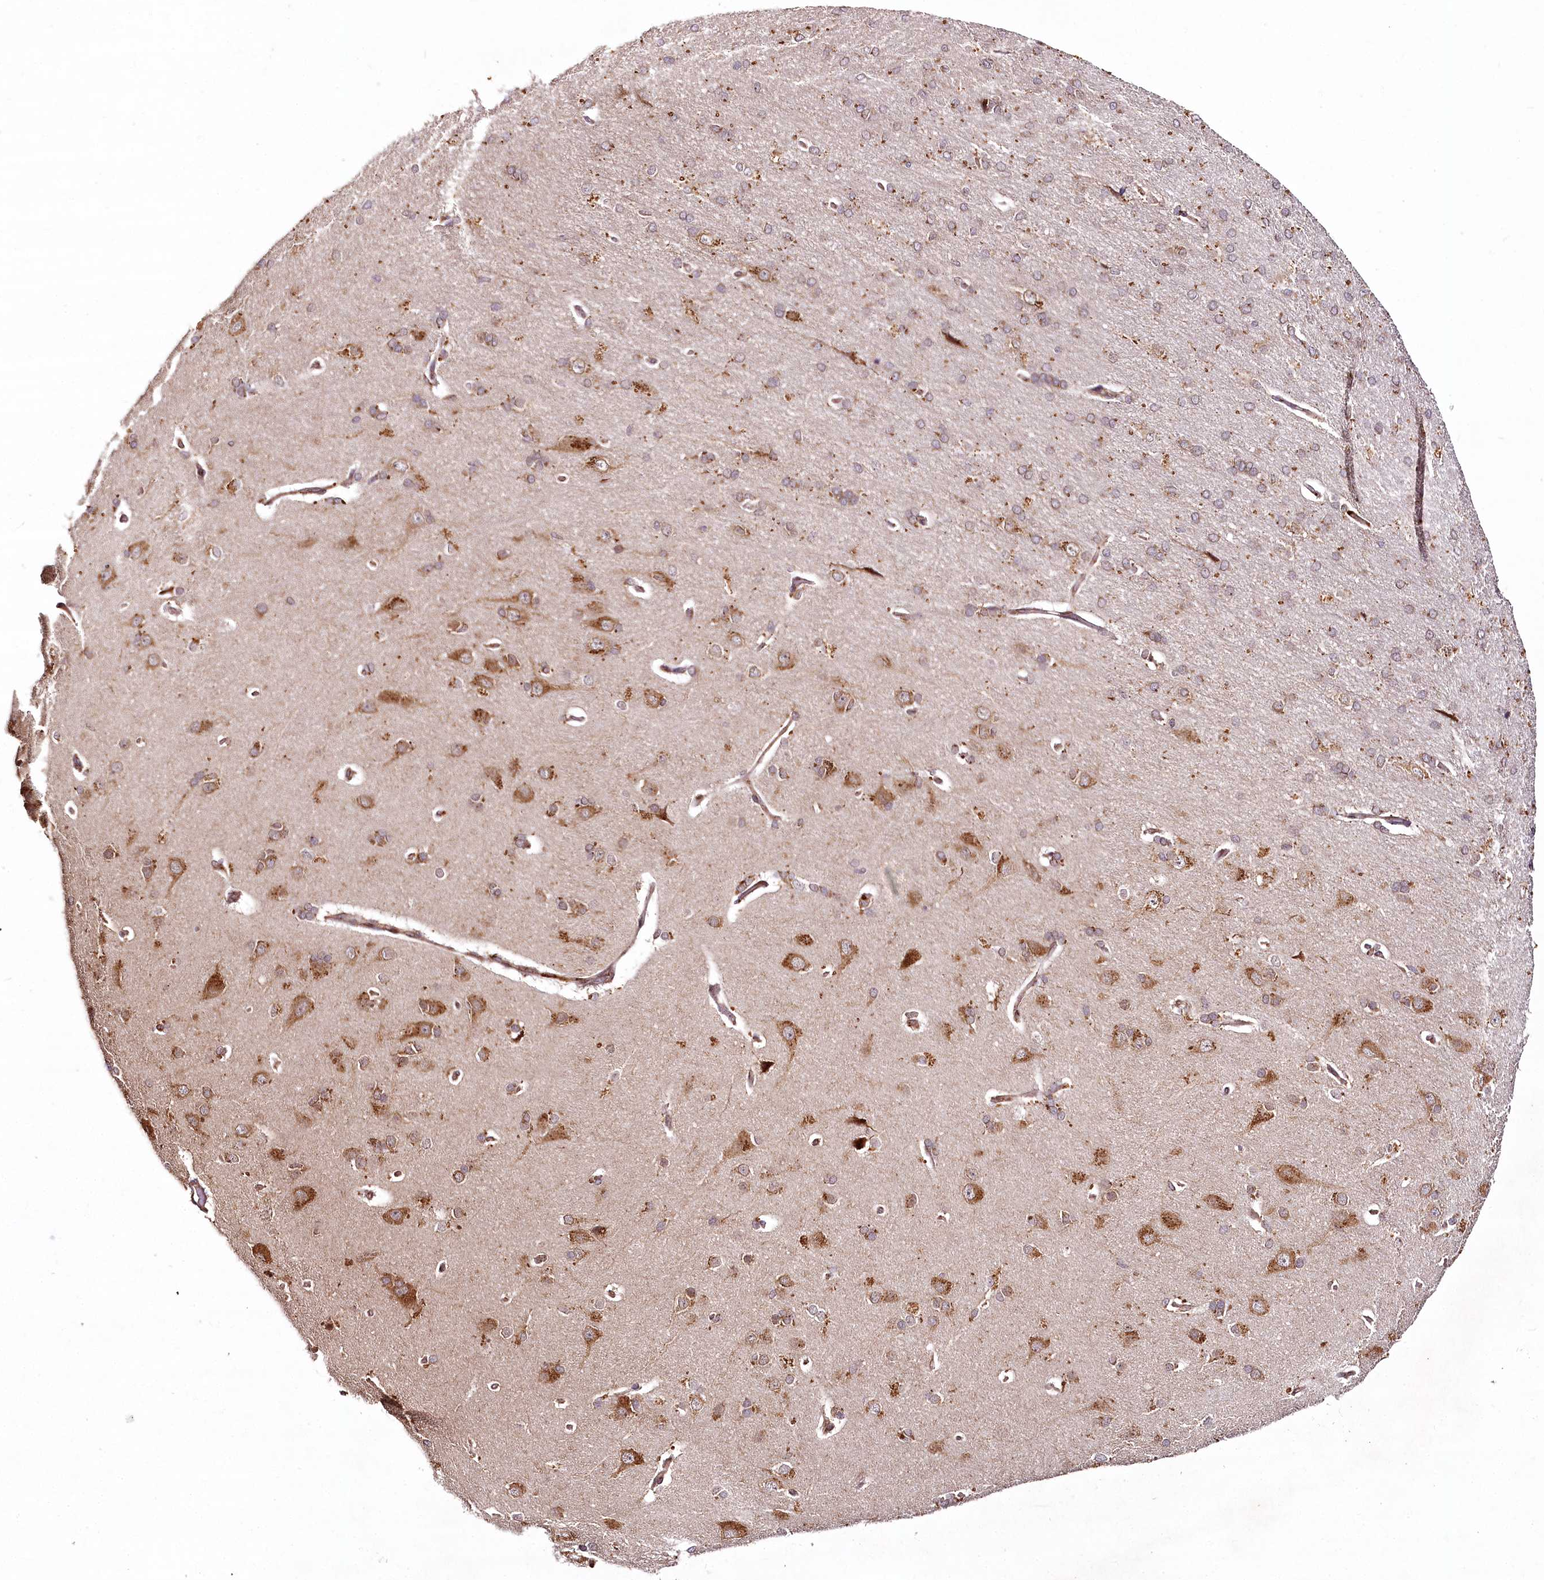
{"staining": {"intensity": "moderate", "quantity": ">75%", "location": "cytoplasmic/membranous"}, "tissue": "cerebral cortex", "cell_type": "Endothelial cells", "image_type": "normal", "snomed": [{"axis": "morphology", "description": "Normal tissue, NOS"}, {"axis": "topography", "description": "Cerebral cortex"}], "caption": "Immunohistochemical staining of benign human cerebral cortex shows >75% levels of moderate cytoplasmic/membranous protein staining in about >75% of endothelial cells. (Brightfield microscopy of DAB IHC at high magnification).", "gene": "COPG1", "patient": {"sex": "male", "age": 62}}